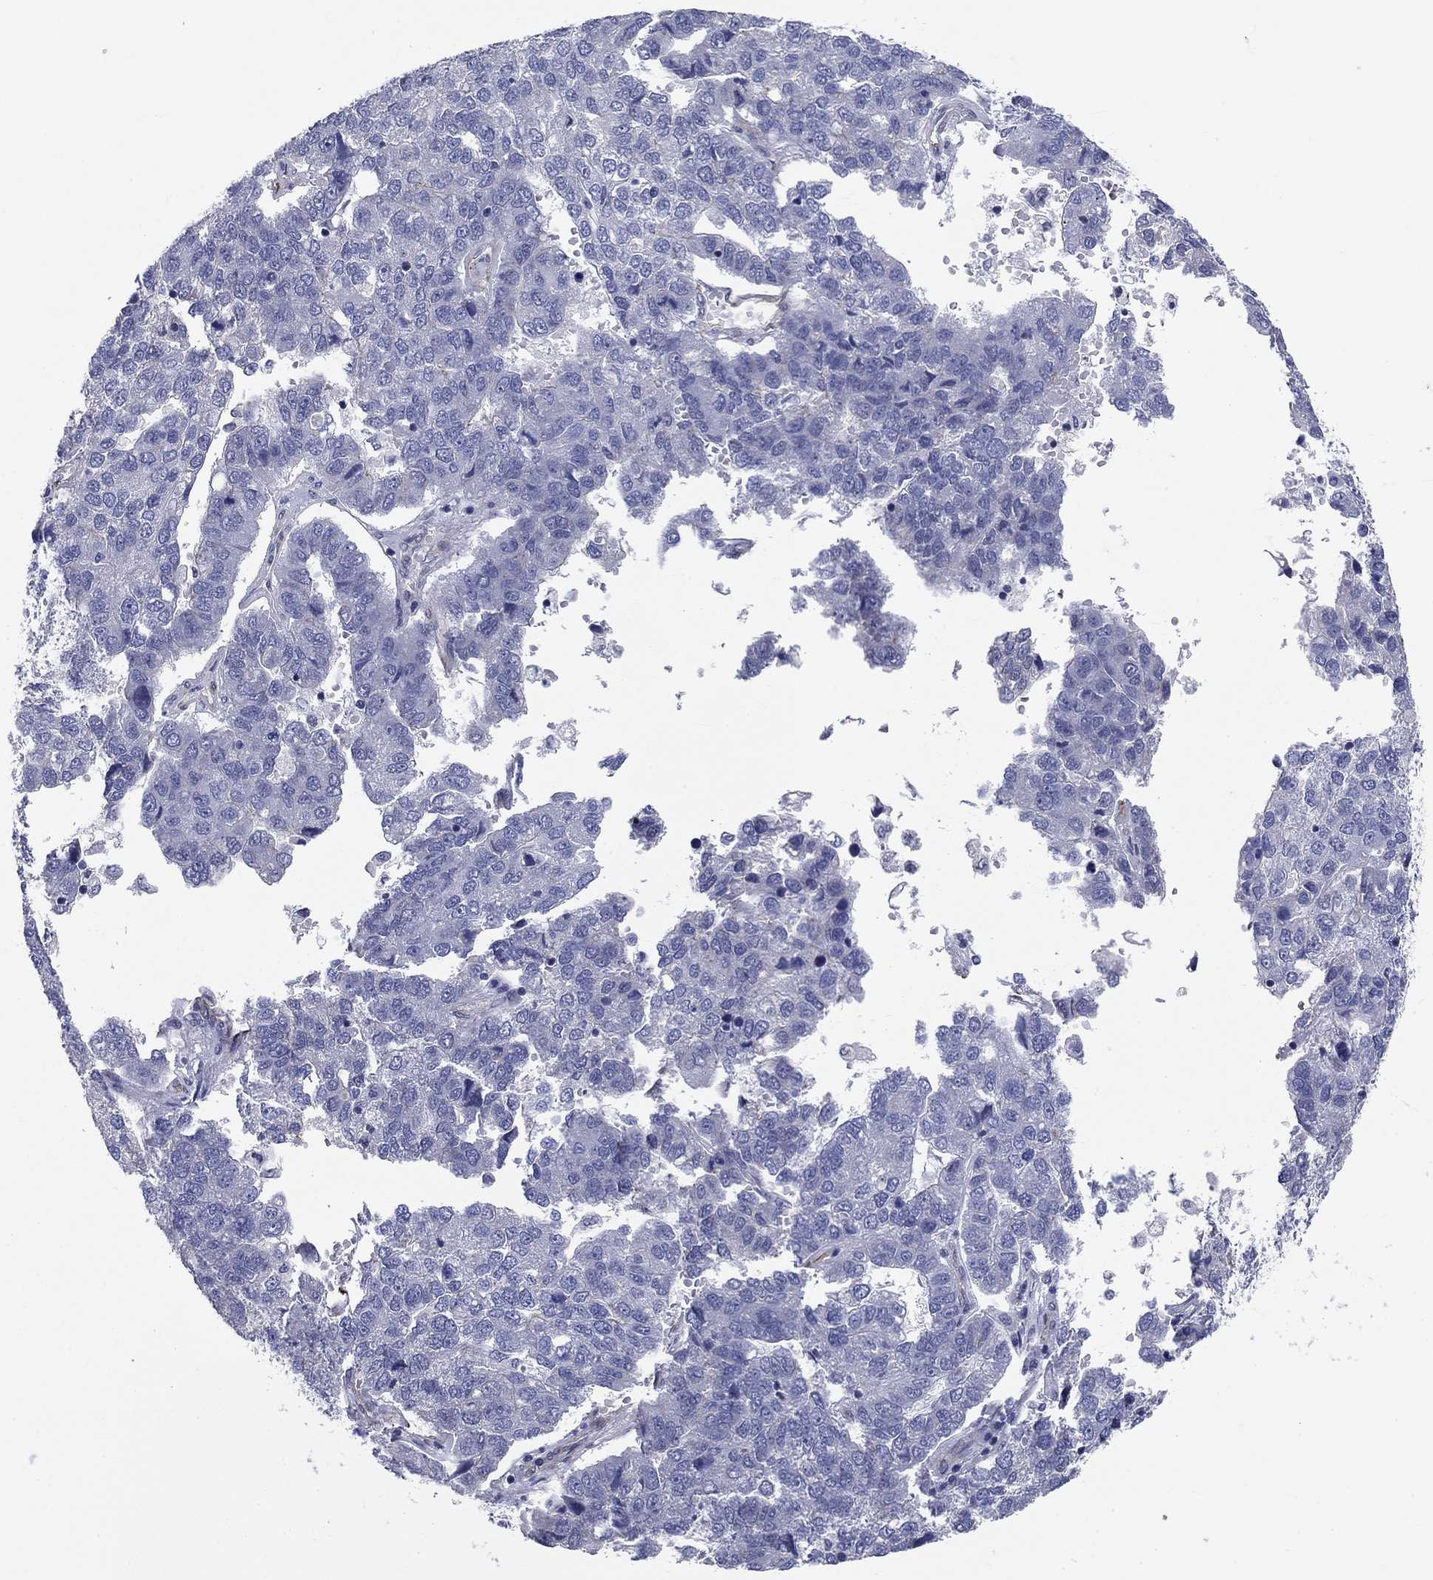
{"staining": {"intensity": "negative", "quantity": "none", "location": "none"}, "tissue": "pancreatic cancer", "cell_type": "Tumor cells", "image_type": "cancer", "snomed": [{"axis": "morphology", "description": "Adenocarcinoma, NOS"}, {"axis": "topography", "description": "Pancreas"}], "caption": "Protein analysis of pancreatic cancer (adenocarcinoma) shows no significant staining in tumor cells.", "gene": "SYNC", "patient": {"sex": "female", "age": 61}}